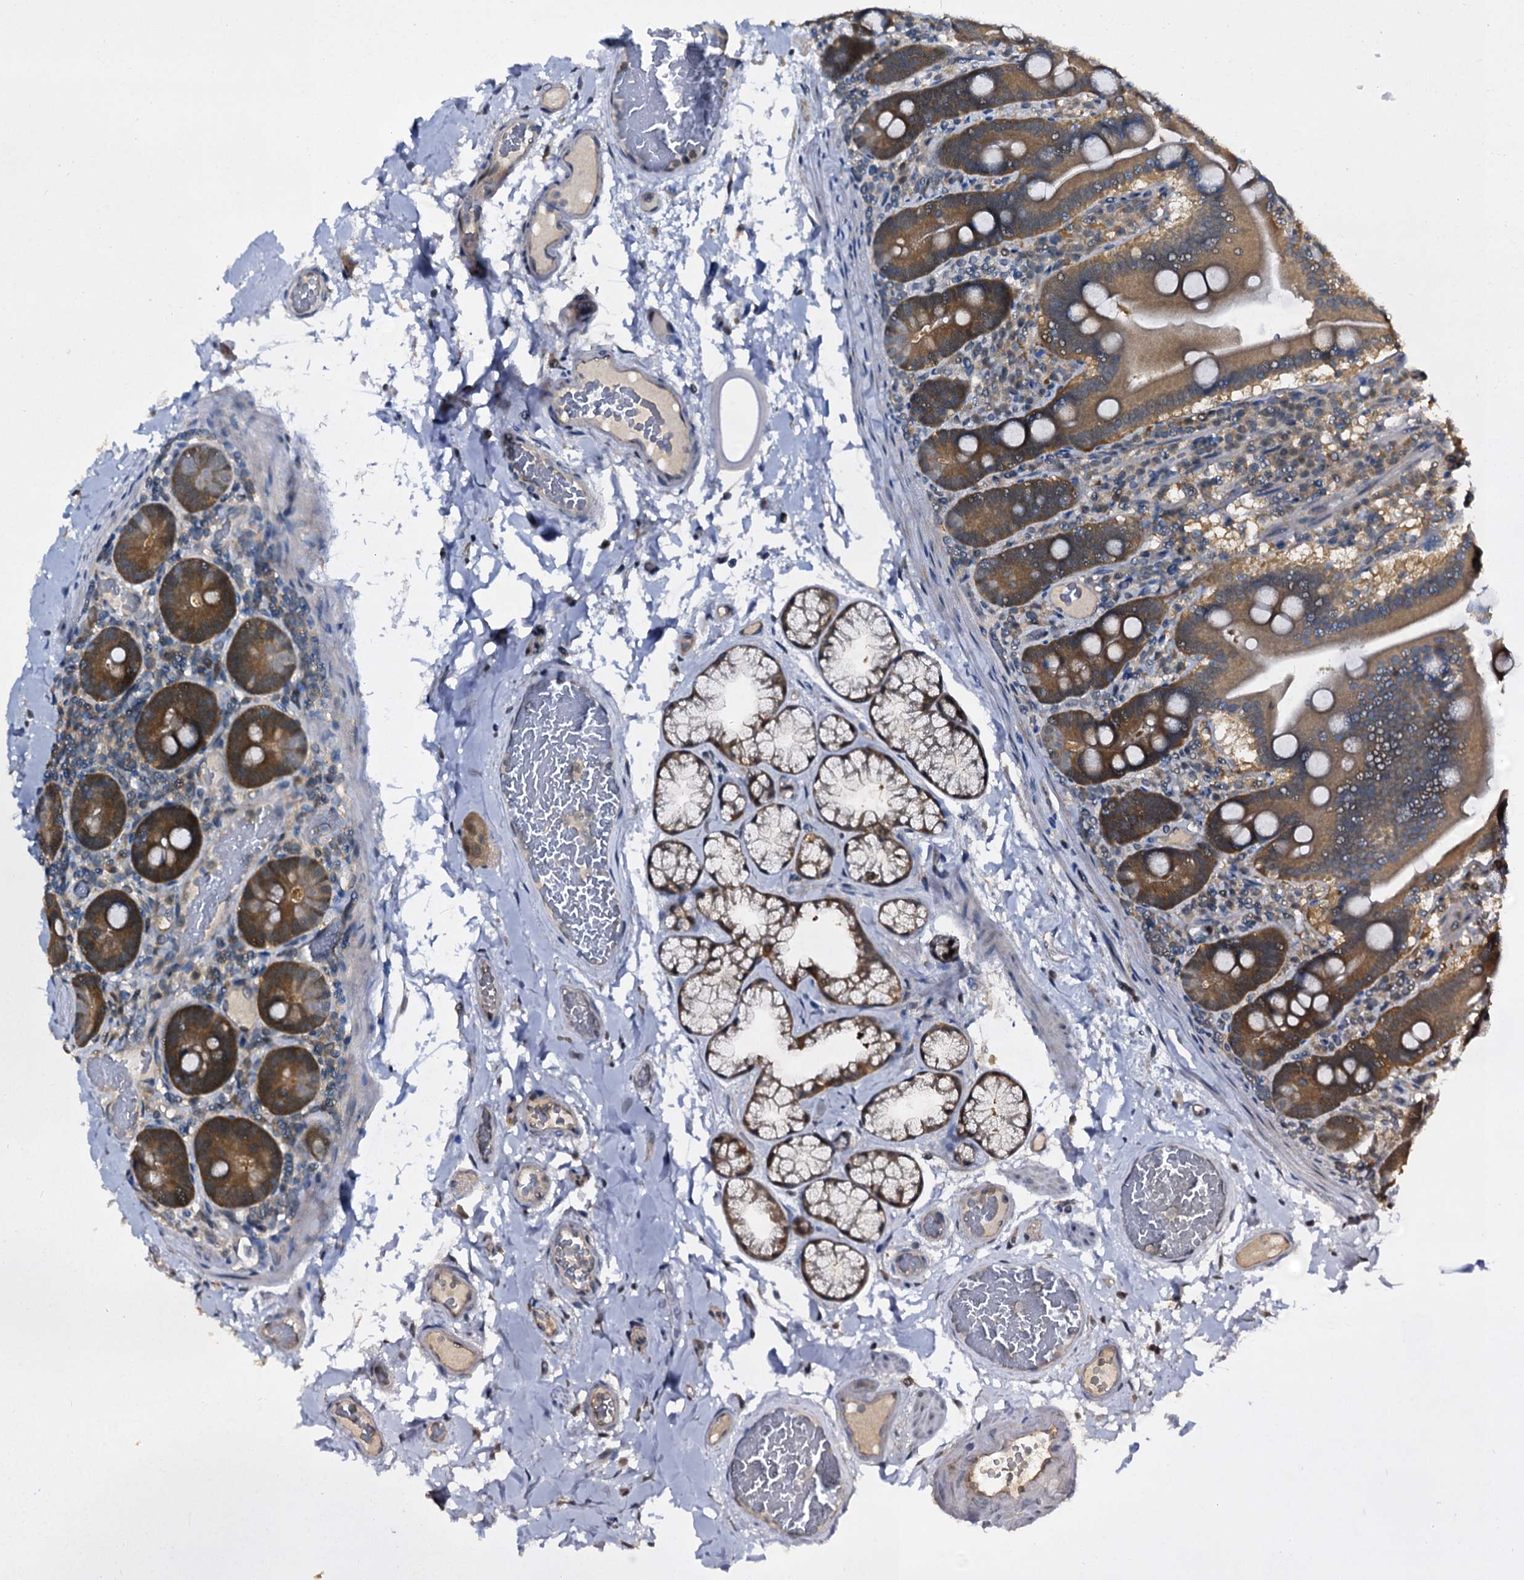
{"staining": {"intensity": "strong", "quantity": "25%-75%", "location": "cytoplasmic/membranous"}, "tissue": "duodenum", "cell_type": "Glandular cells", "image_type": "normal", "snomed": [{"axis": "morphology", "description": "Normal tissue, NOS"}, {"axis": "topography", "description": "Duodenum"}], "caption": "Glandular cells exhibit high levels of strong cytoplasmic/membranous expression in about 25%-75% of cells in benign human duodenum.", "gene": "PTGES3", "patient": {"sex": "male", "age": 55}}